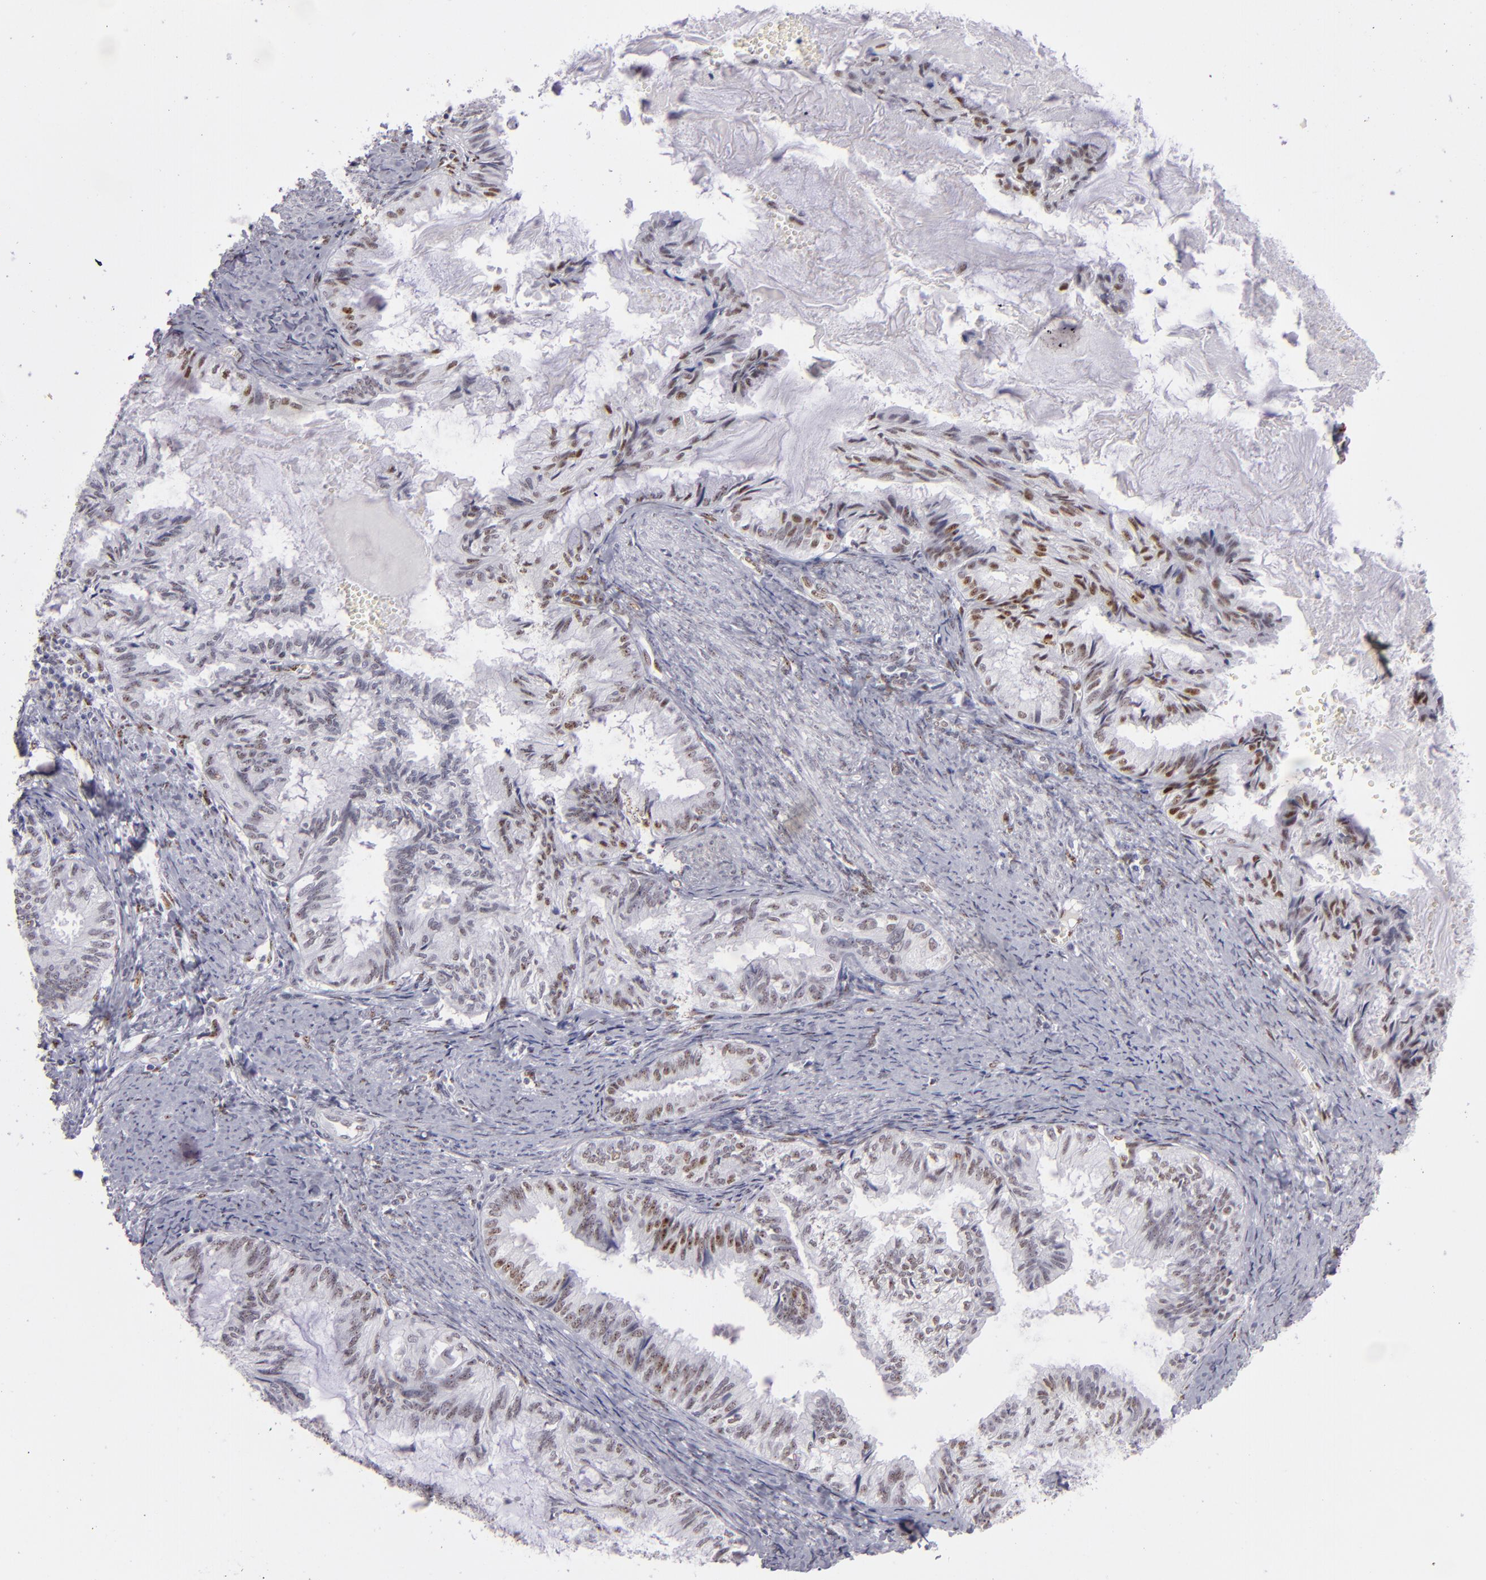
{"staining": {"intensity": "weak", "quantity": "25%-75%", "location": "nuclear"}, "tissue": "endometrial cancer", "cell_type": "Tumor cells", "image_type": "cancer", "snomed": [{"axis": "morphology", "description": "Adenocarcinoma, NOS"}, {"axis": "topography", "description": "Endometrium"}], "caption": "Tumor cells demonstrate low levels of weak nuclear staining in about 25%-75% of cells in human endometrial cancer (adenocarcinoma).", "gene": "TOP3A", "patient": {"sex": "female", "age": 86}}